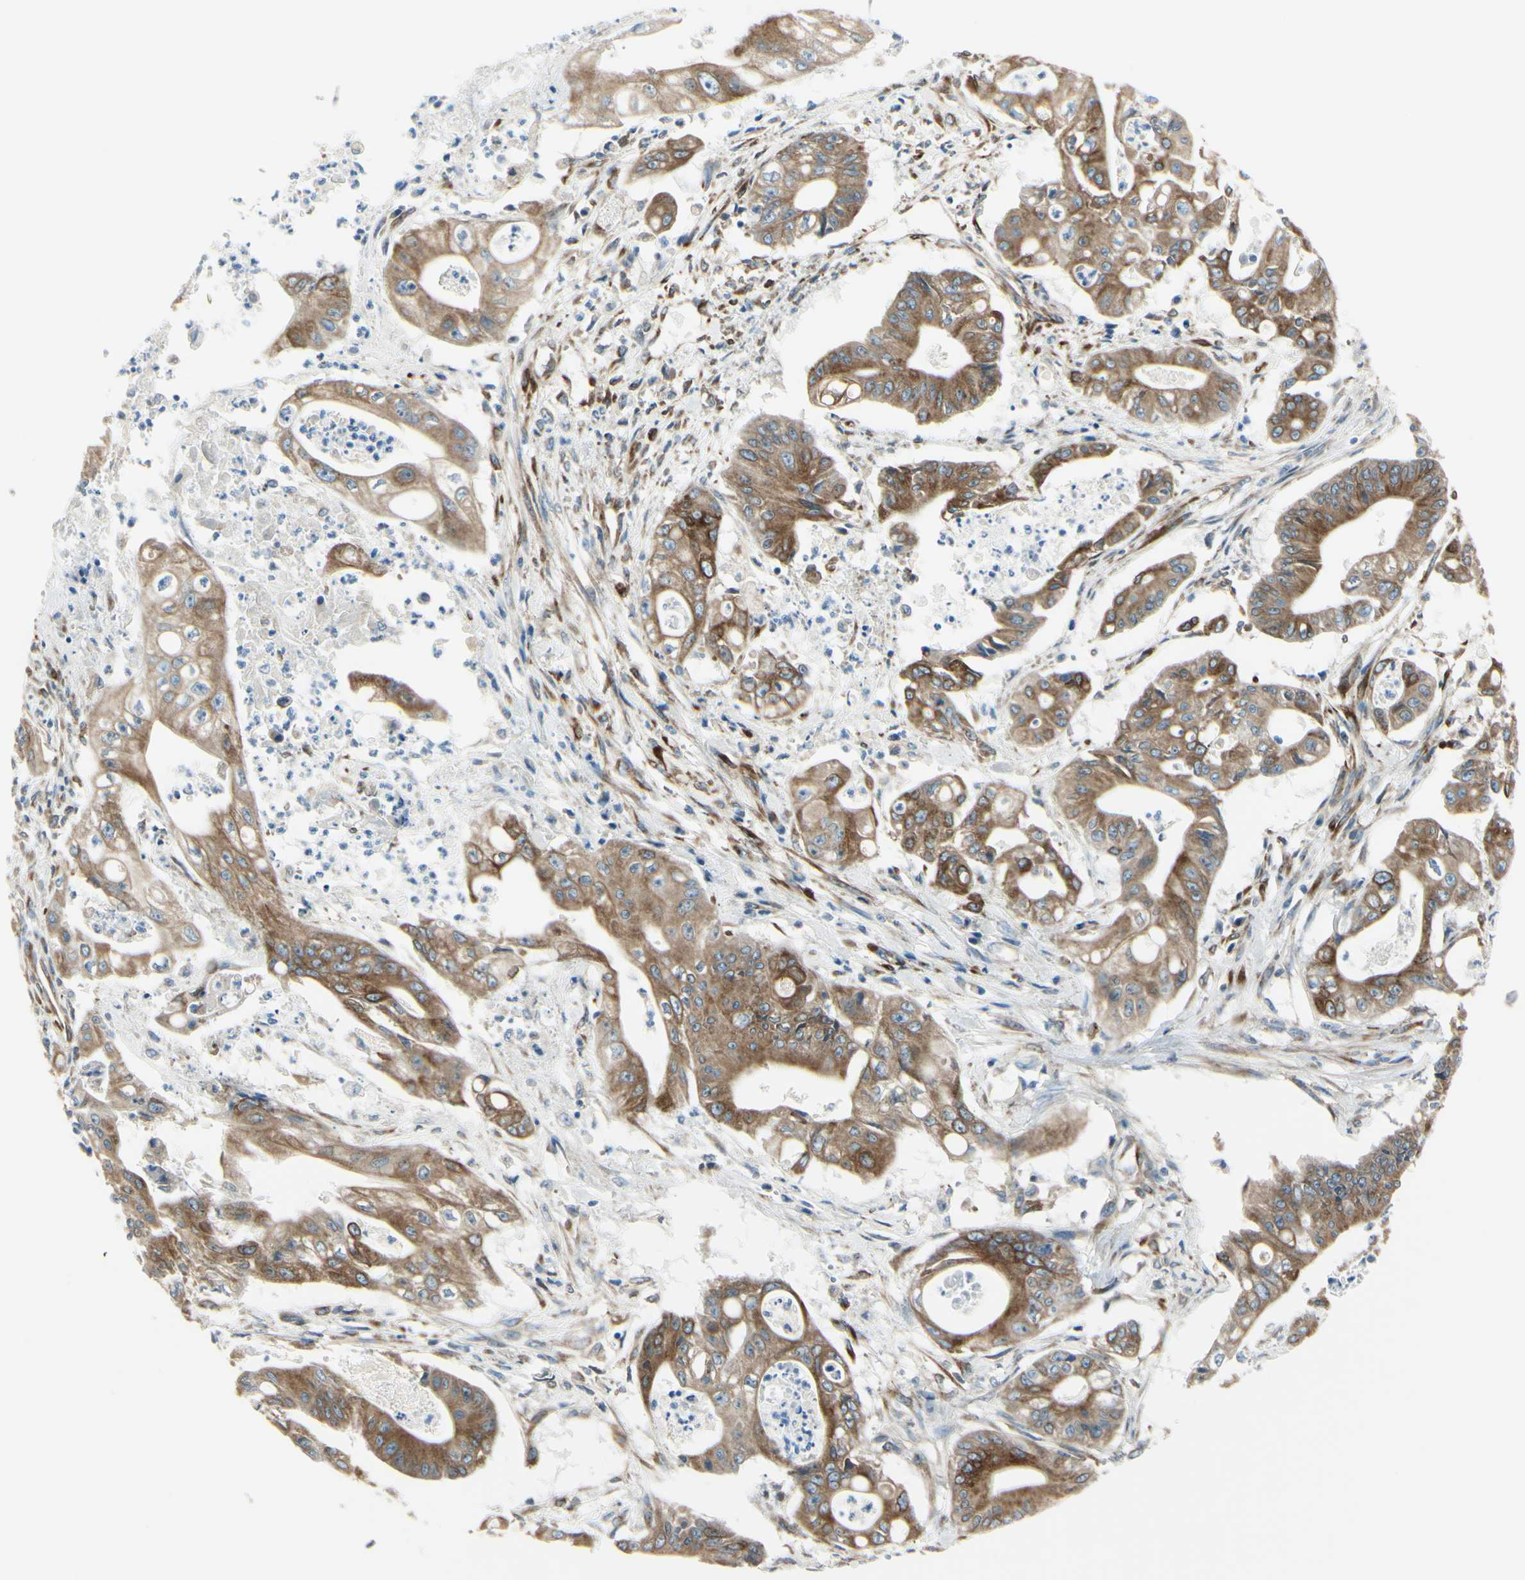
{"staining": {"intensity": "moderate", "quantity": ">75%", "location": "cytoplasmic/membranous"}, "tissue": "pancreatic cancer", "cell_type": "Tumor cells", "image_type": "cancer", "snomed": [{"axis": "morphology", "description": "Normal tissue, NOS"}, {"axis": "topography", "description": "Lymph node"}], "caption": "Human pancreatic cancer stained with a protein marker exhibits moderate staining in tumor cells.", "gene": "SELENOS", "patient": {"sex": "male", "age": 62}}